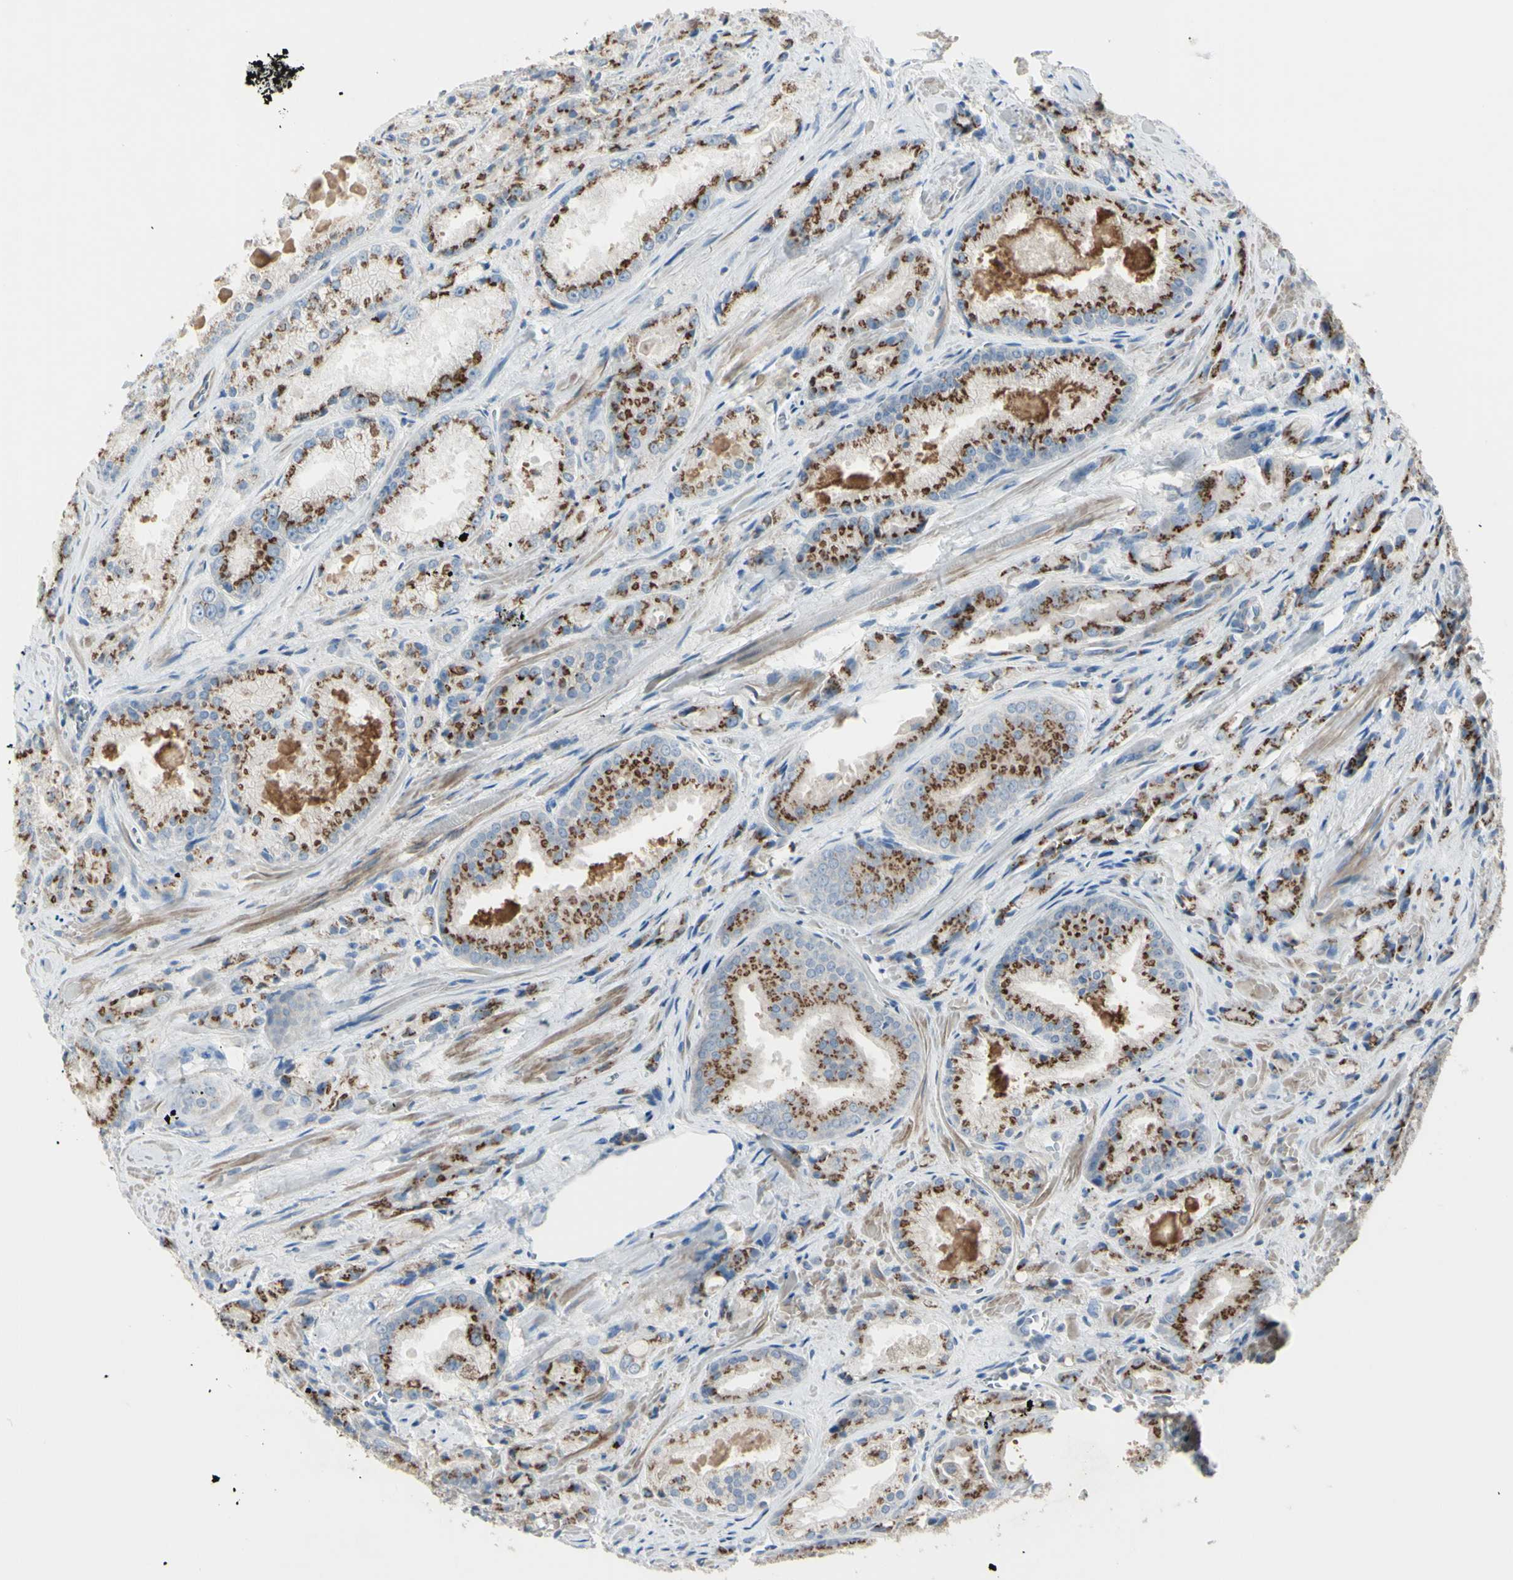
{"staining": {"intensity": "moderate", "quantity": ">75%", "location": "cytoplasmic/membranous"}, "tissue": "prostate cancer", "cell_type": "Tumor cells", "image_type": "cancer", "snomed": [{"axis": "morphology", "description": "Adenocarcinoma, Low grade"}, {"axis": "topography", "description": "Prostate"}], "caption": "The immunohistochemical stain labels moderate cytoplasmic/membranous staining in tumor cells of adenocarcinoma (low-grade) (prostate) tissue.", "gene": "B4GALT3", "patient": {"sex": "male", "age": 64}}